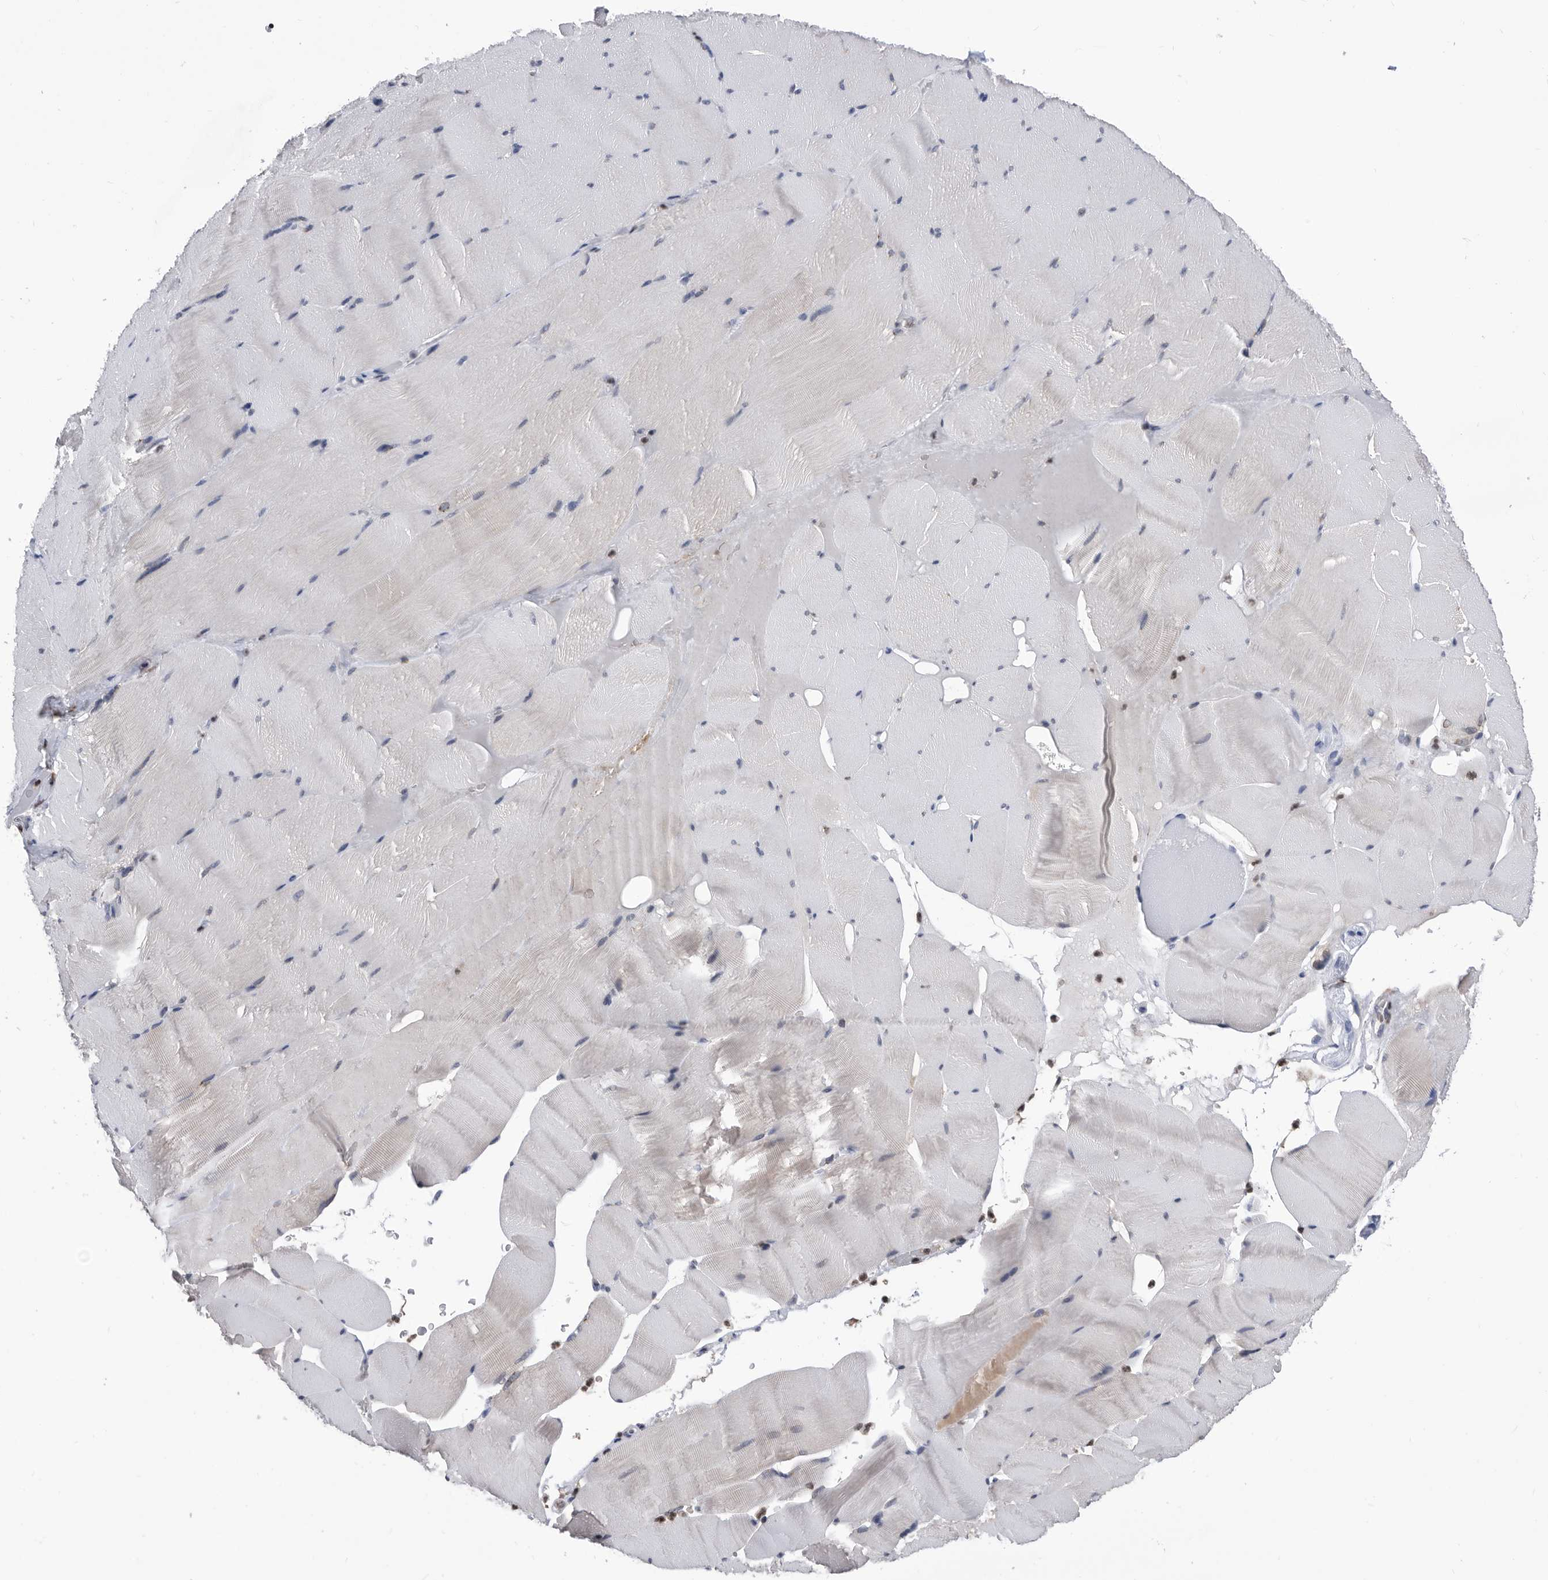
{"staining": {"intensity": "negative", "quantity": "none", "location": "none"}, "tissue": "skeletal muscle", "cell_type": "Myocytes", "image_type": "normal", "snomed": [{"axis": "morphology", "description": "Normal tissue, NOS"}, {"axis": "topography", "description": "Skeletal muscle"}], "caption": "A high-resolution photomicrograph shows immunohistochemistry staining of benign skeletal muscle, which shows no significant staining in myocytes.", "gene": "TSTD1", "patient": {"sex": "male", "age": 62}}